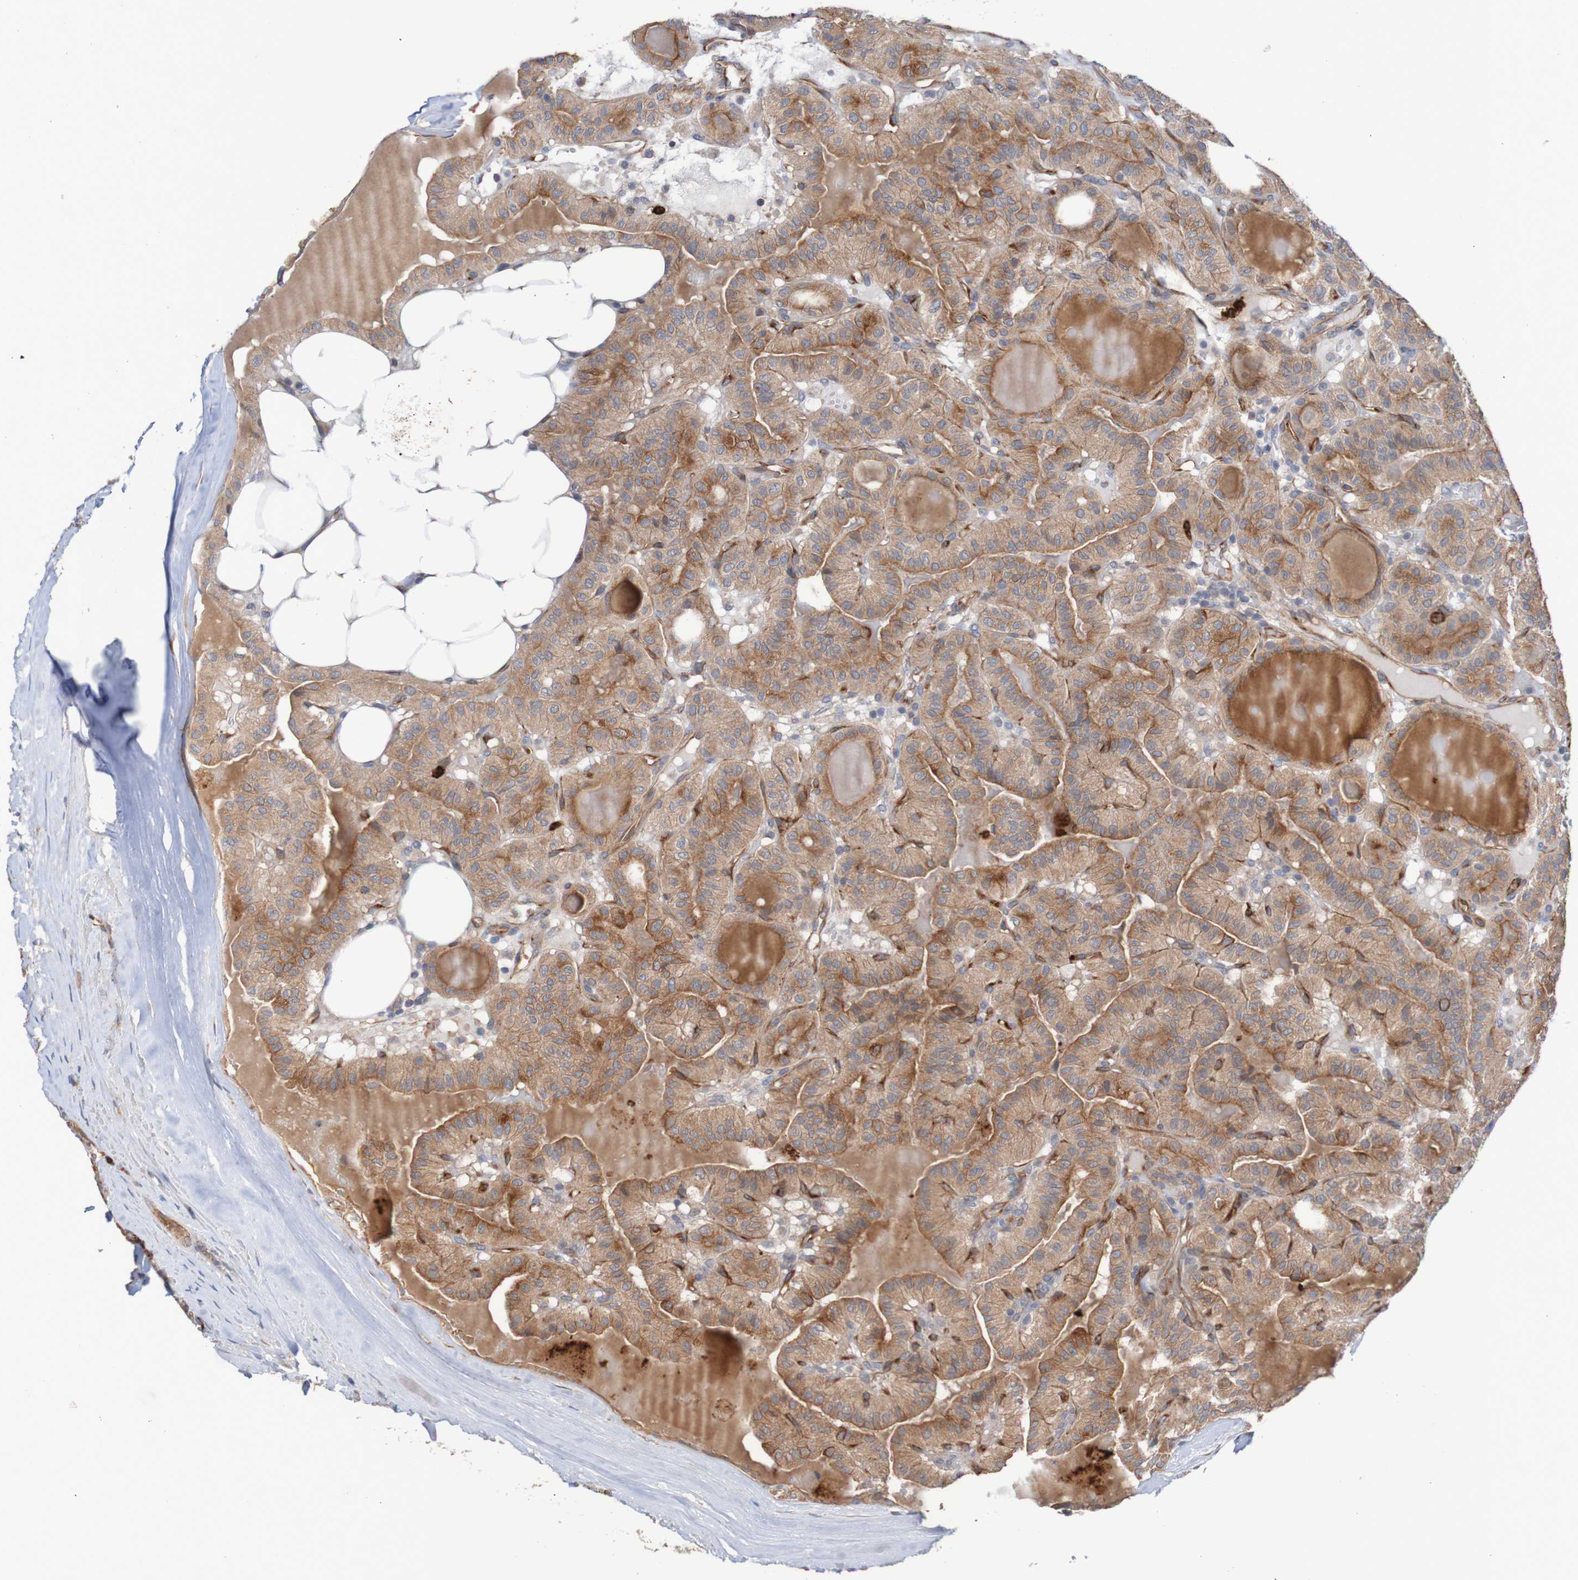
{"staining": {"intensity": "moderate", "quantity": ">75%", "location": "cytoplasmic/membranous"}, "tissue": "thyroid cancer", "cell_type": "Tumor cells", "image_type": "cancer", "snomed": [{"axis": "morphology", "description": "Papillary adenocarcinoma, NOS"}, {"axis": "topography", "description": "Thyroid gland"}], "caption": "This is a micrograph of immunohistochemistry staining of thyroid papillary adenocarcinoma, which shows moderate expression in the cytoplasmic/membranous of tumor cells.", "gene": "ST8SIA6", "patient": {"sex": "male", "age": 77}}